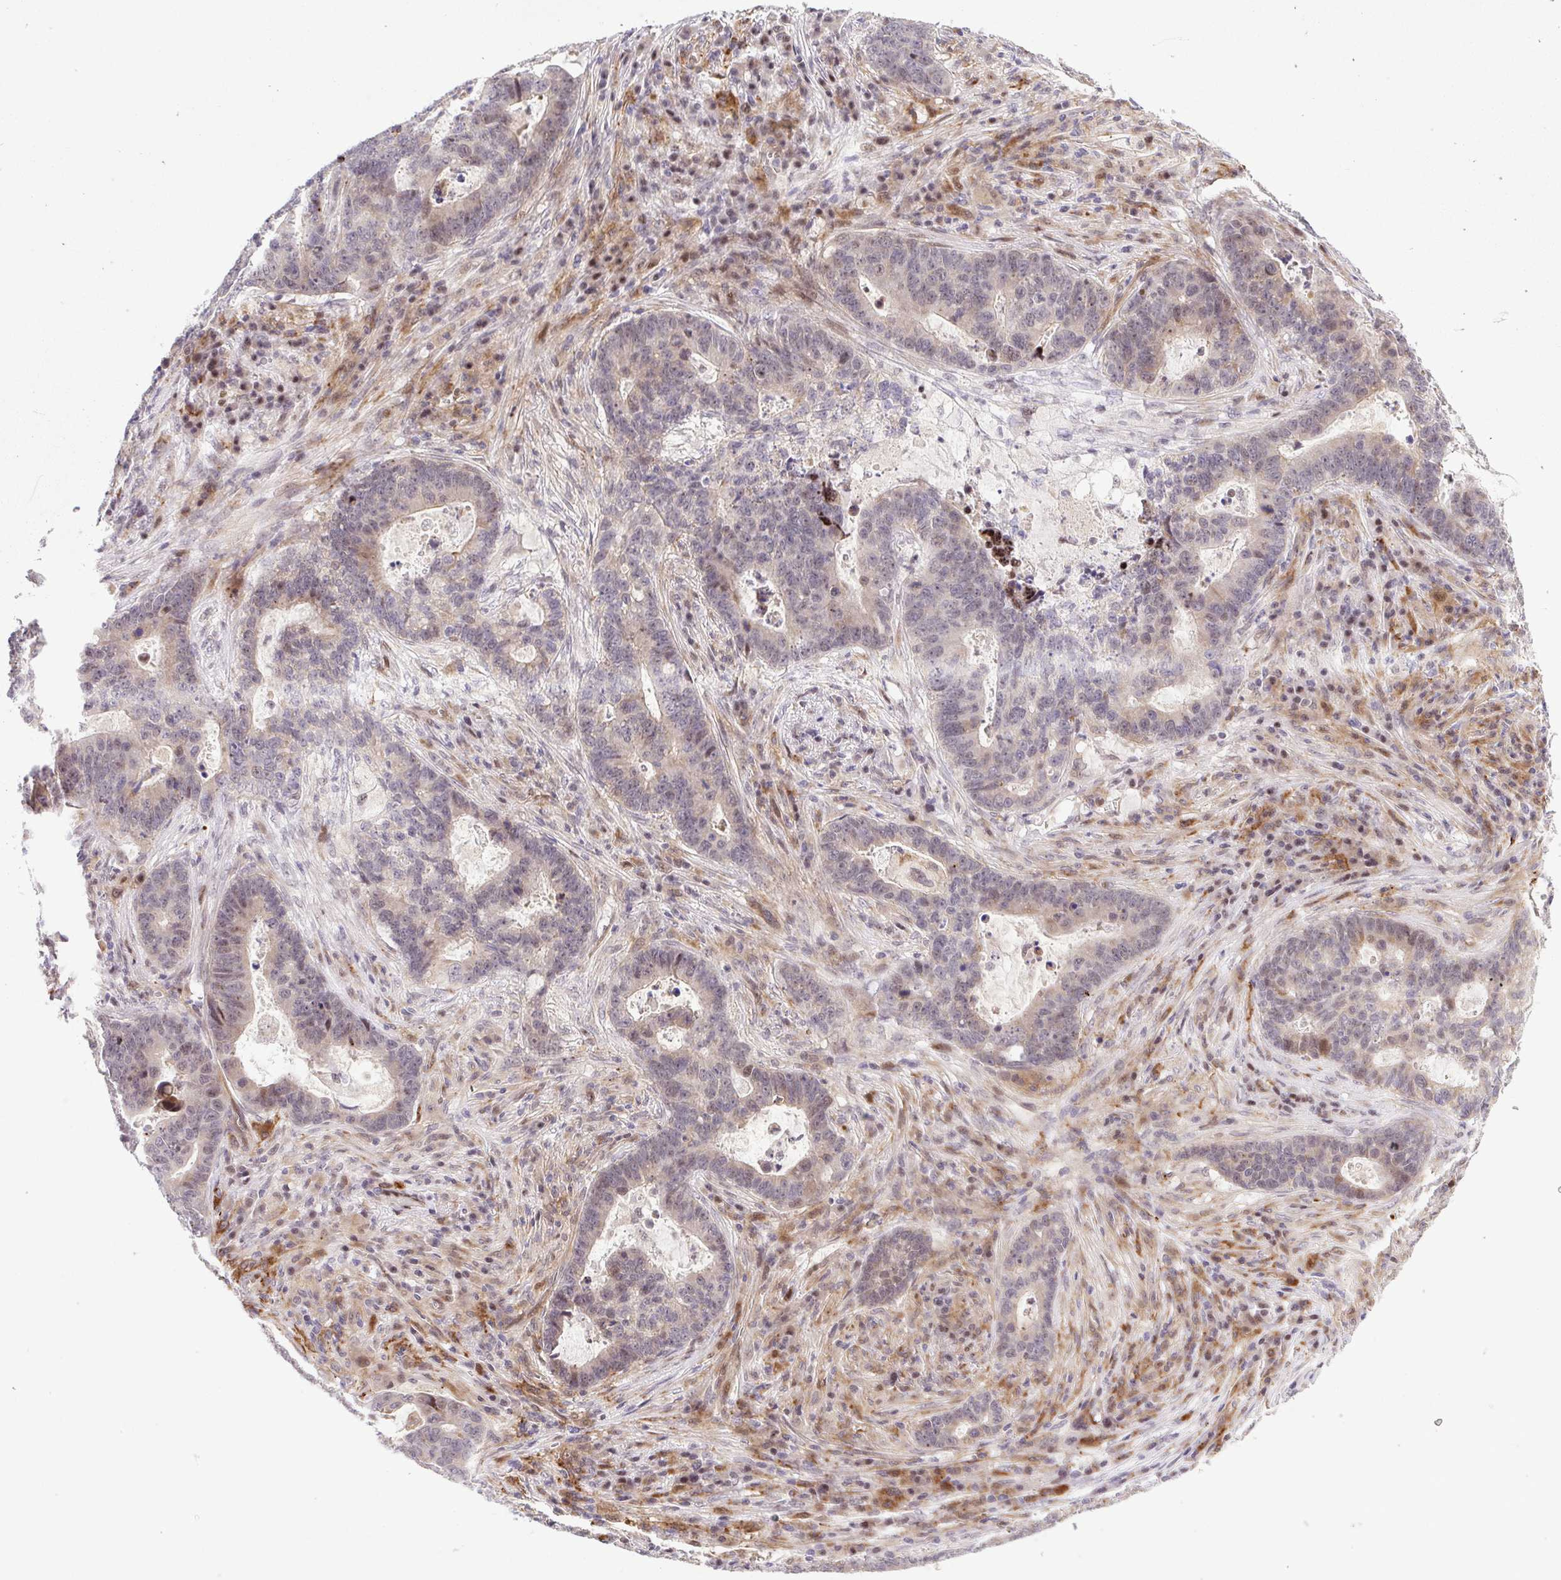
{"staining": {"intensity": "weak", "quantity": "25%-75%", "location": "cytoplasmic/membranous,nuclear"}, "tissue": "lung cancer", "cell_type": "Tumor cells", "image_type": "cancer", "snomed": [{"axis": "morphology", "description": "Aneuploidy"}, {"axis": "morphology", "description": "Adenocarcinoma, NOS"}, {"axis": "morphology", "description": "Adenocarcinoma primary or metastatic"}, {"axis": "topography", "description": "Lung"}], "caption": "Protein staining of lung adenocarcinoma primary or metastatic tissue demonstrates weak cytoplasmic/membranous and nuclear positivity in about 25%-75% of tumor cells.", "gene": "ERG", "patient": {"sex": "female", "age": 75}}